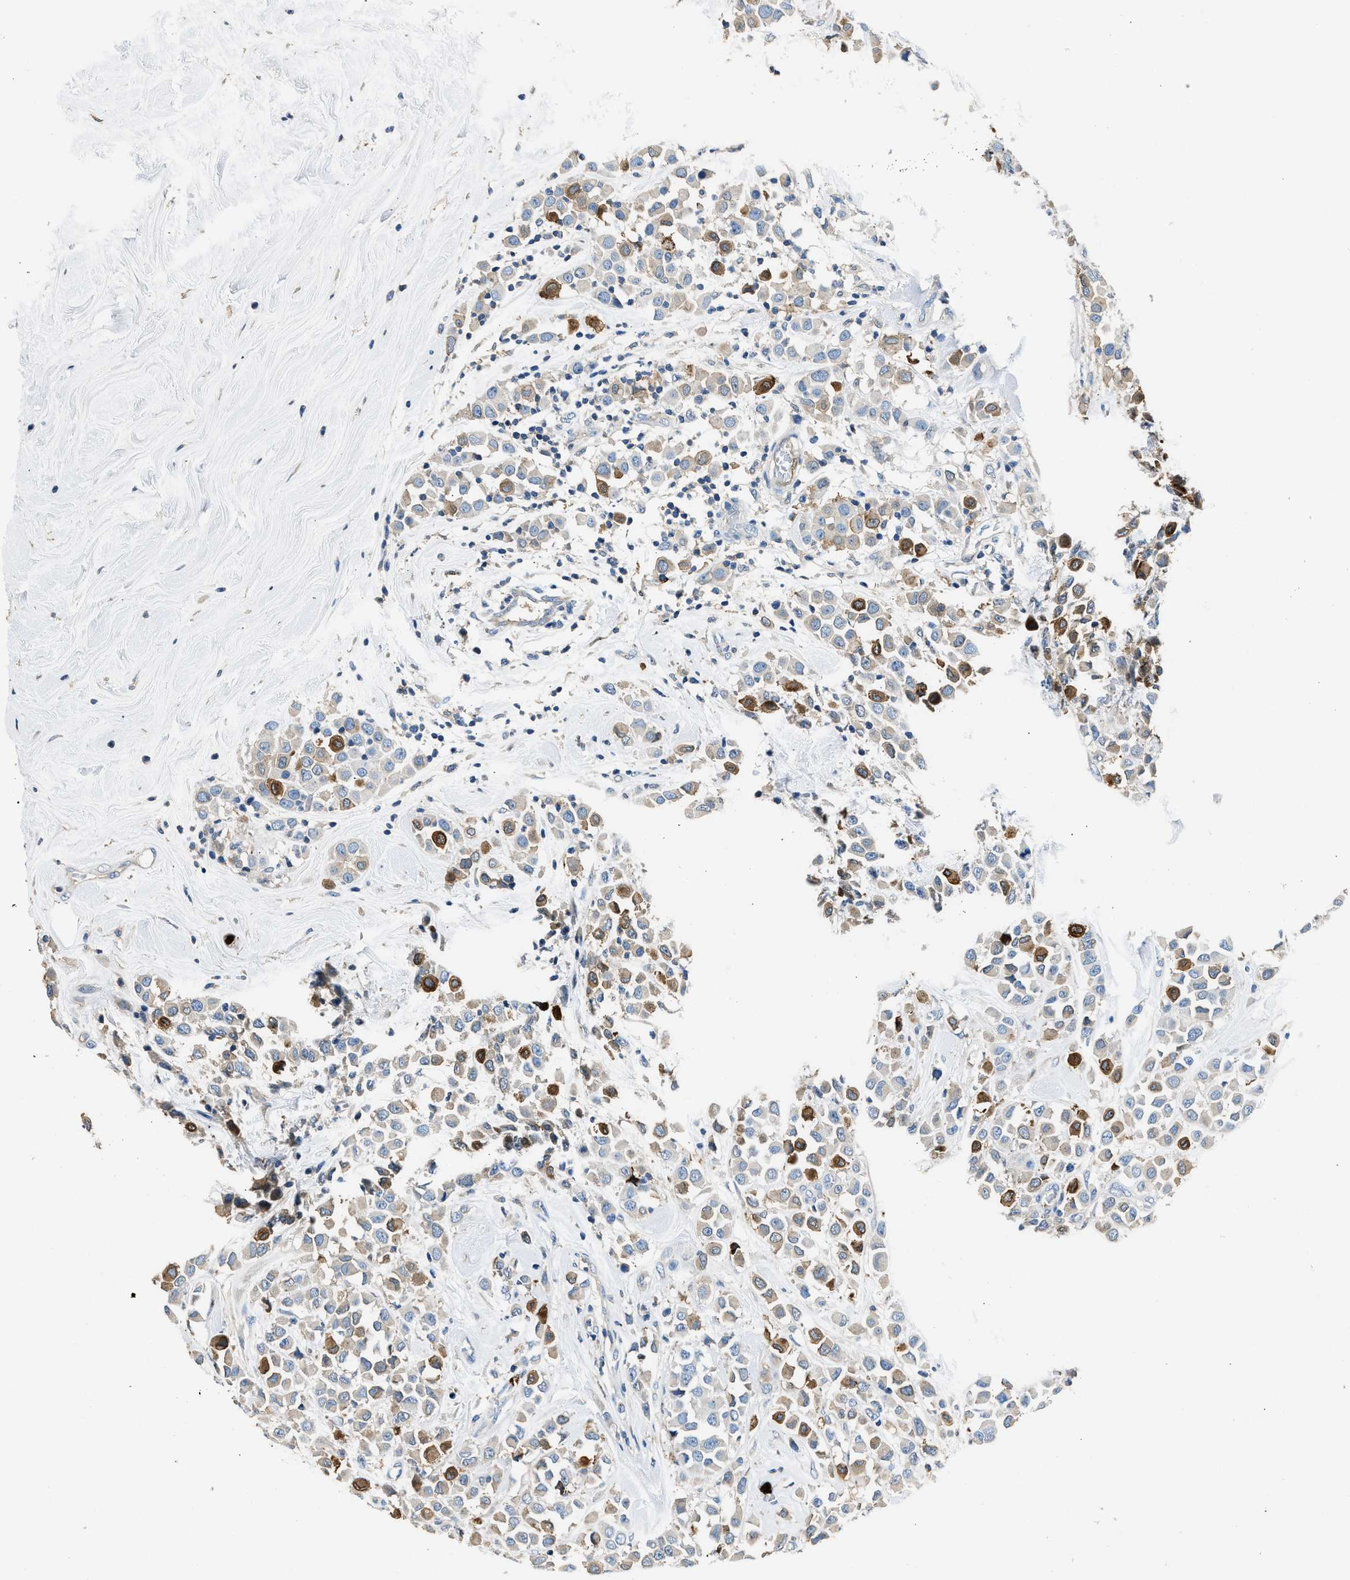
{"staining": {"intensity": "moderate", "quantity": "<25%", "location": "cytoplasmic/membranous"}, "tissue": "breast cancer", "cell_type": "Tumor cells", "image_type": "cancer", "snomed": [{"axis": "morphology", "description": "Duct carcinoma"}, {"axis": "topography", "description": "Breast"}], "caption": "A photomicrograph of human breast infiltrating ductal carcinoma stained for a protein displays moderate cytoplasmic/membranous brown staining in tumor cells.", "gene": "ANXA3", "patient": {"sex": "female", "age": 61}}